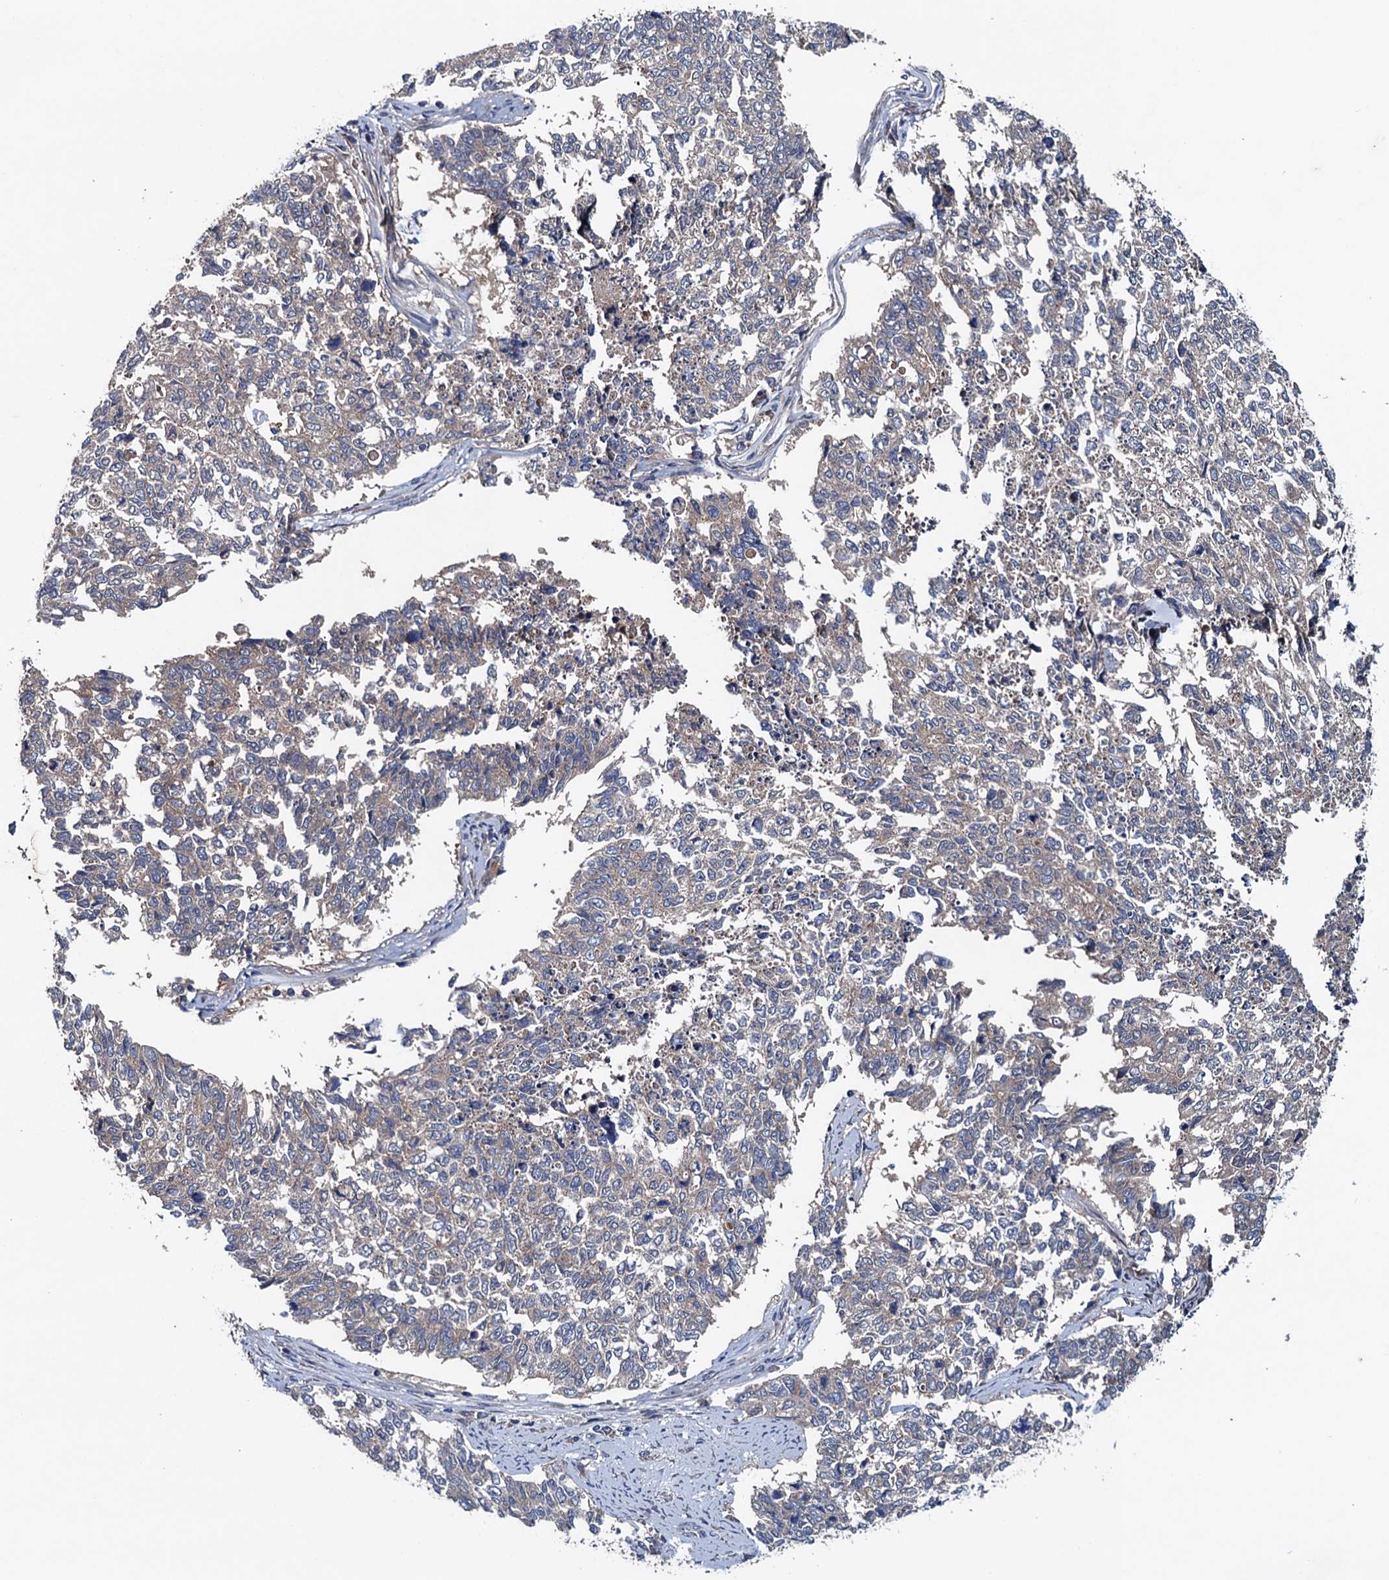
{"staining": {"intensity": "weak", "quantity": "25%-75%", "location": "cytoplasmic/membranous"}, "tissue": "cervical cancer", "cell_type": "Tumor cells", "image_type": "cancer", "snomed": [{"axis": "morphology", "description": "Squamous cell carcinoma, NOS"}, {"axis": "topography", "description": "Cervix"}], "caption": "Protein expression analysis of human squamous cell carcinoma (cervical) reveals weak cytoplasmic/membranous positivity in approximately 25%-75% of tumor cells.", "gene": "BLTP3B", "patient": {"sex": "female", "age": 63}}